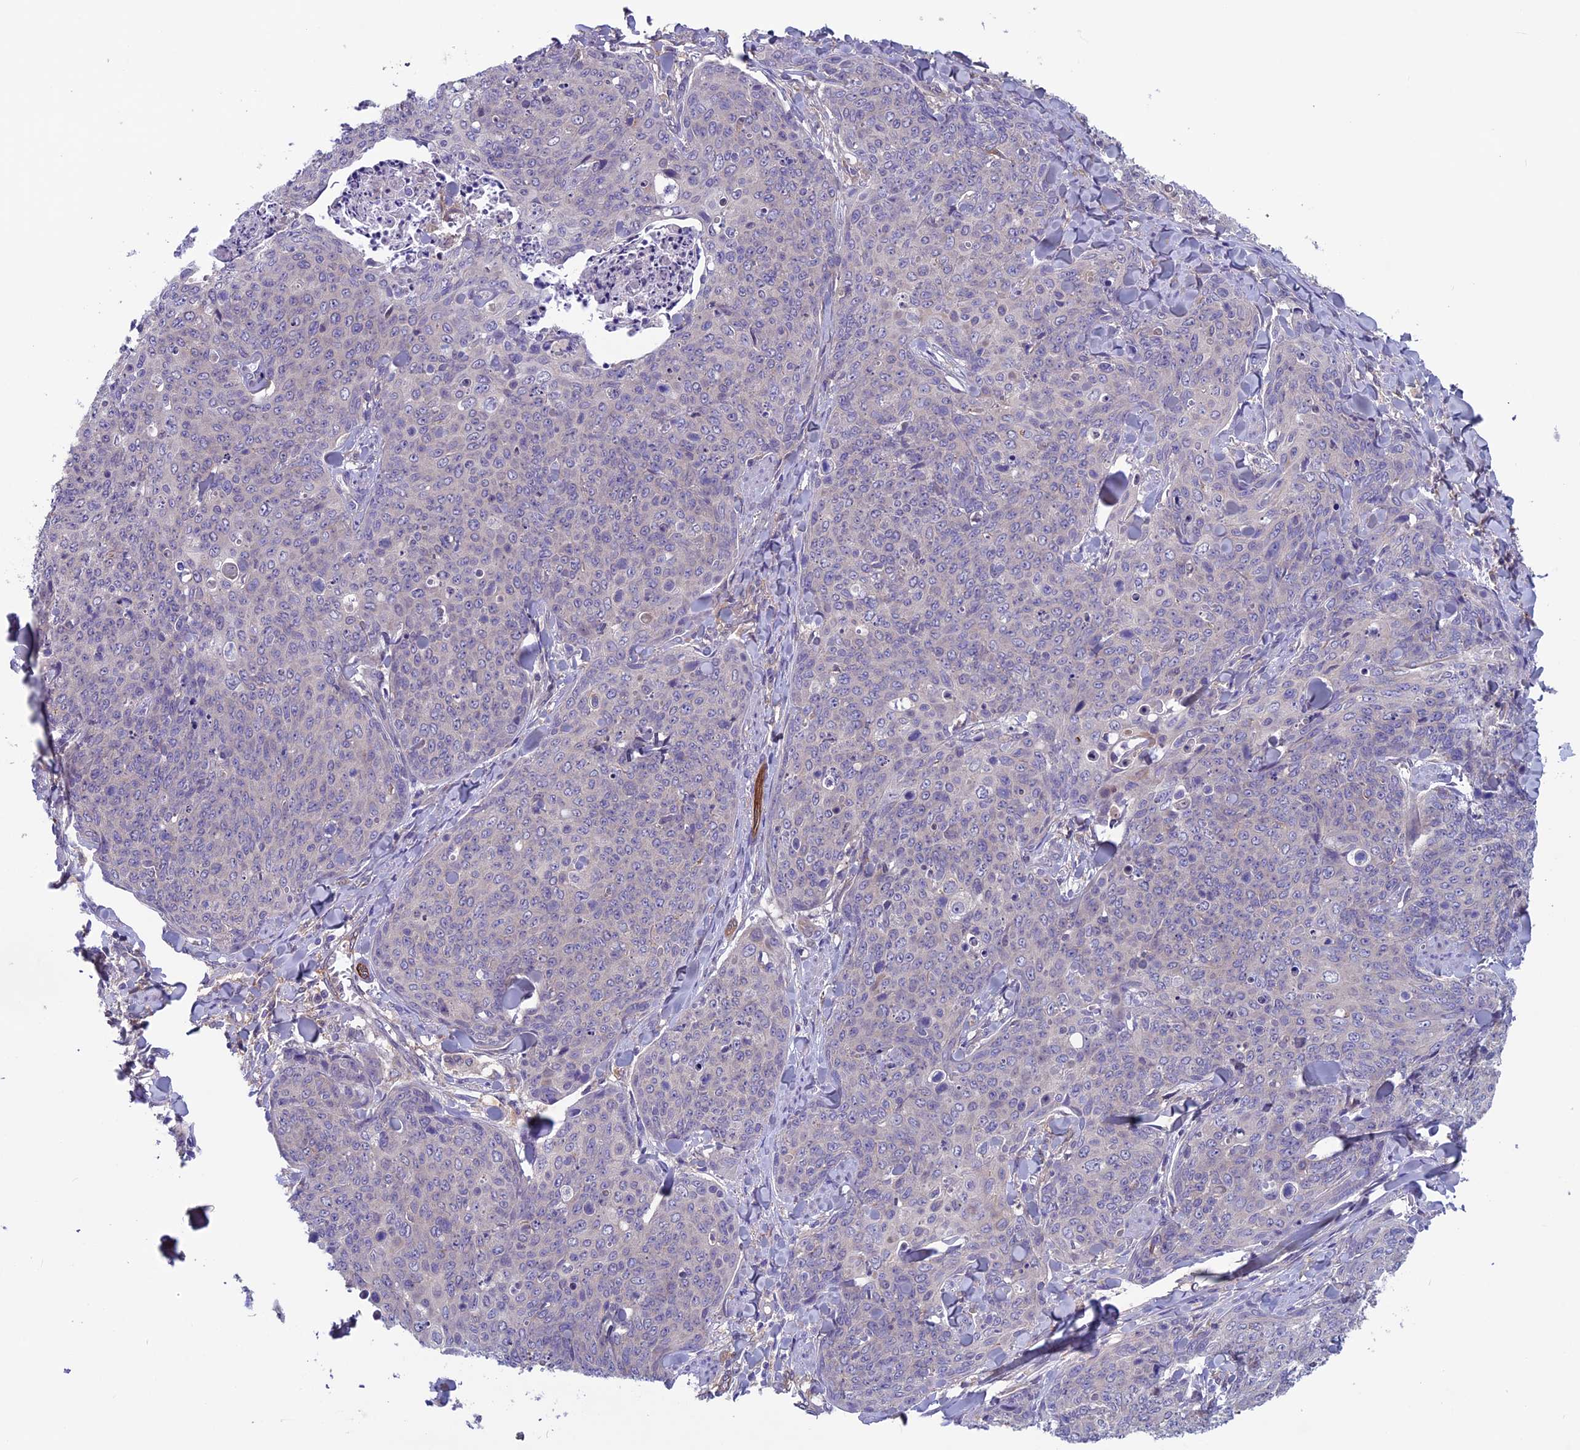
{"staining": {"intensity": "negative", "quantity": "none", "location": "none"}, "tissue": "skin cancer", "cell_type": "Tumor cells", "image_type": "cancer", "snomed": [{"axis": "morphology", "description": "Squamous cell carcinoma, NOS"}, {"axis": "topography", "description": "Skin"}, {"axis": "topography", "description": "Vulva"}], "caption": "There is no significant positivity in tumor cells of skin cancer (squamous cell carcinoma).", "gene": "MAST2", "patient": {"sex": "female", "age": 85}}